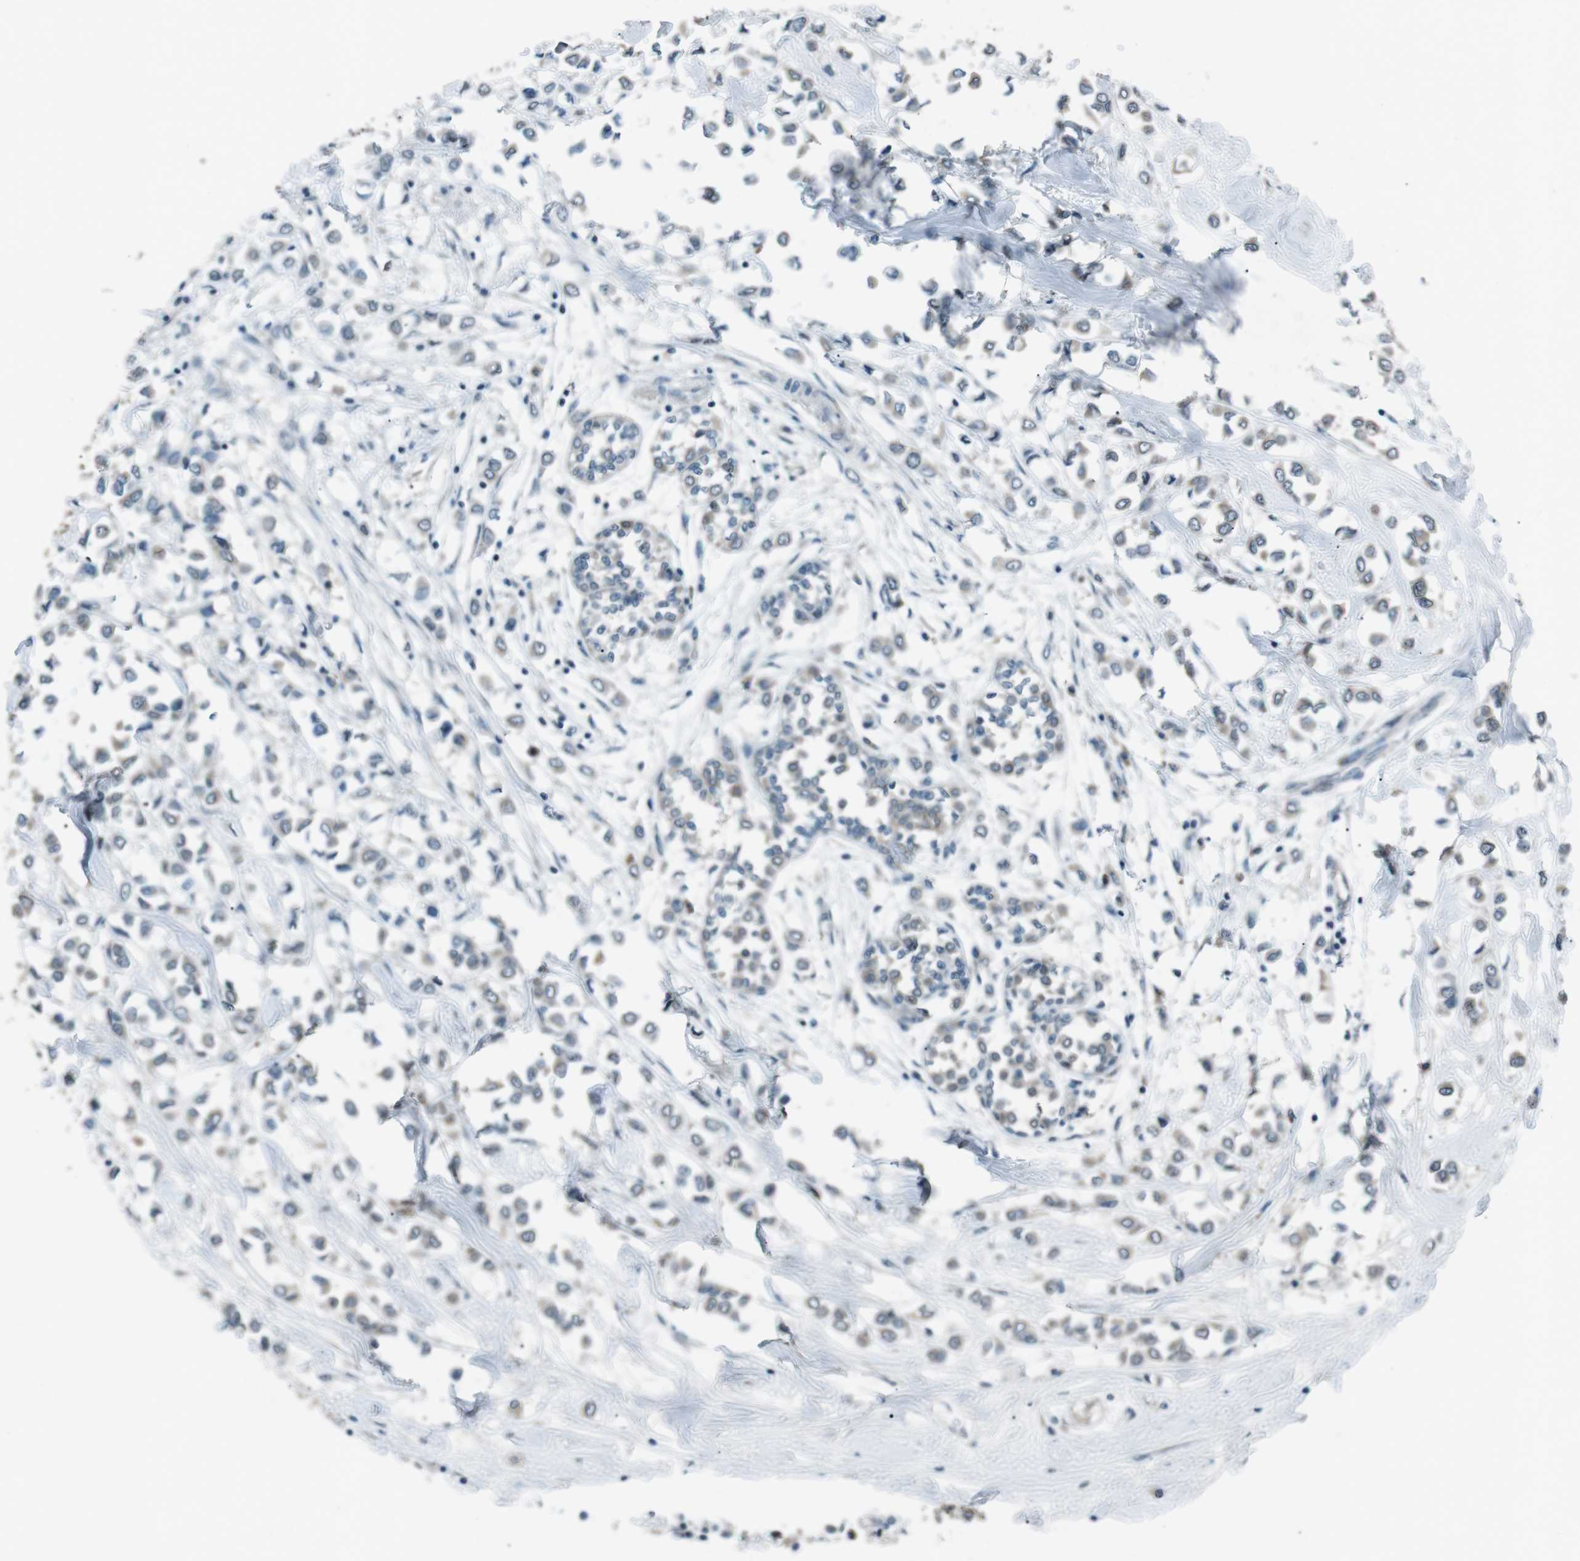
{"staining": {"intensity": "negative", "quantity": "none", "location": "none"}, "tissue": "breast cancer", "cell_type": "Tumor cells", "image_type": "cancer", "snomed": [{"axis": "morphology", "description": "Lobular carcinoma"}, {"axis": "topography", "description": "Breast"}], "caption": "Immunohistochemical staining of lobular carcinoma (breast) exhibits no significant positivity in tumor cells.", "gene": "LRIG2", "patient": {"sex": "female", "age": 51}}